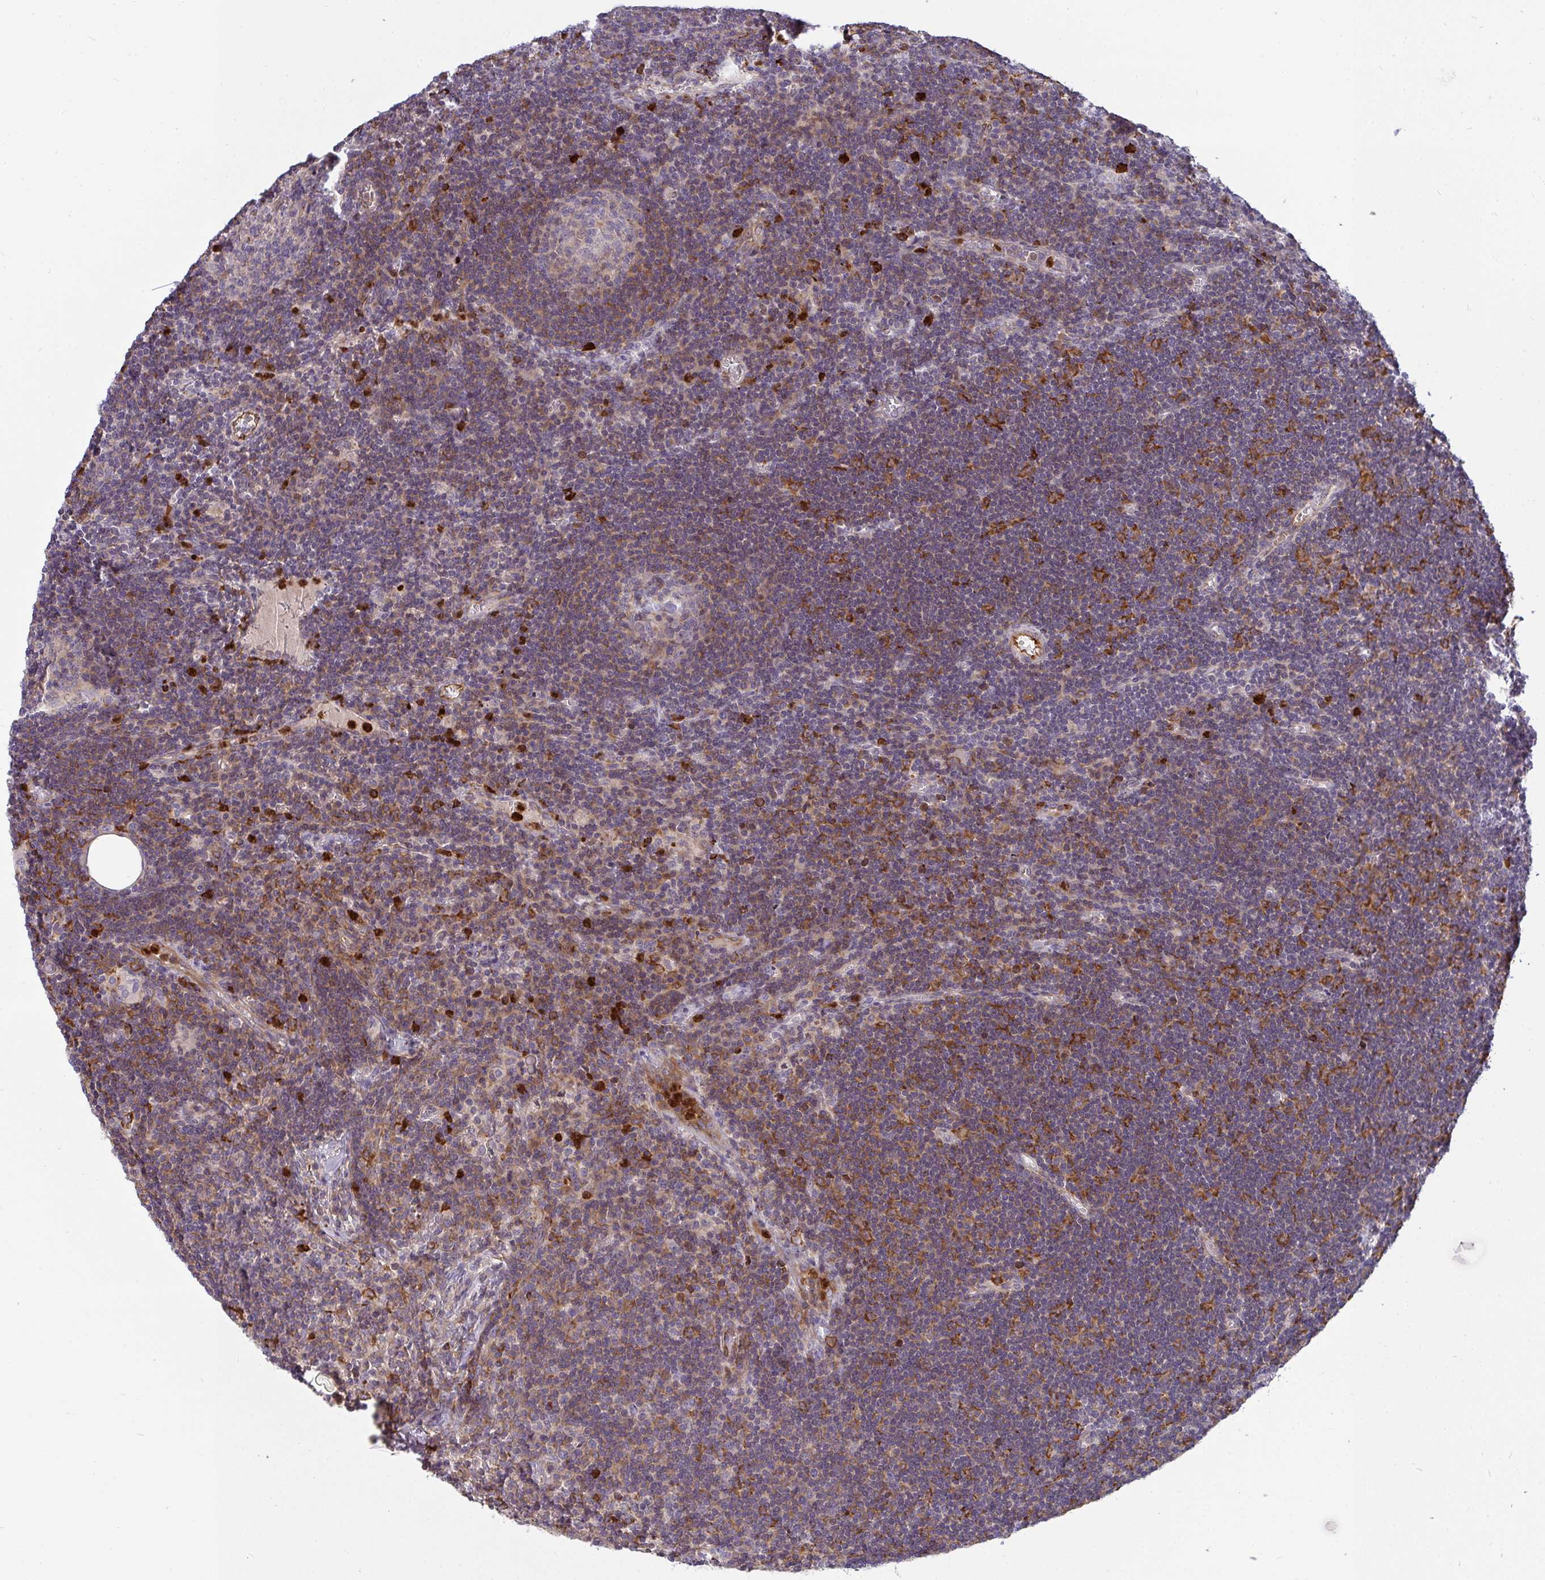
{"staining": {"intensity": "negative", "quantity": "none", "location": "none"}, "tissue": "lymph node", "cell_type": "Germinal center cells", "image_type": "normal", "snomed": [{"axis": "morphology", "description": "Normal tissue, NOS"}, {"axis": "topography", "description": "Lymph node"}], "caption": "Immunohistochemistry (IHC) image of unremarkable lymph node: lymph node stained with DAB (3,3'-diaminobenzidine) displays no significant protein expression in germinal center cells.", "gene": "CSF3R", "patient": {"sex": "male", "age": 67}}